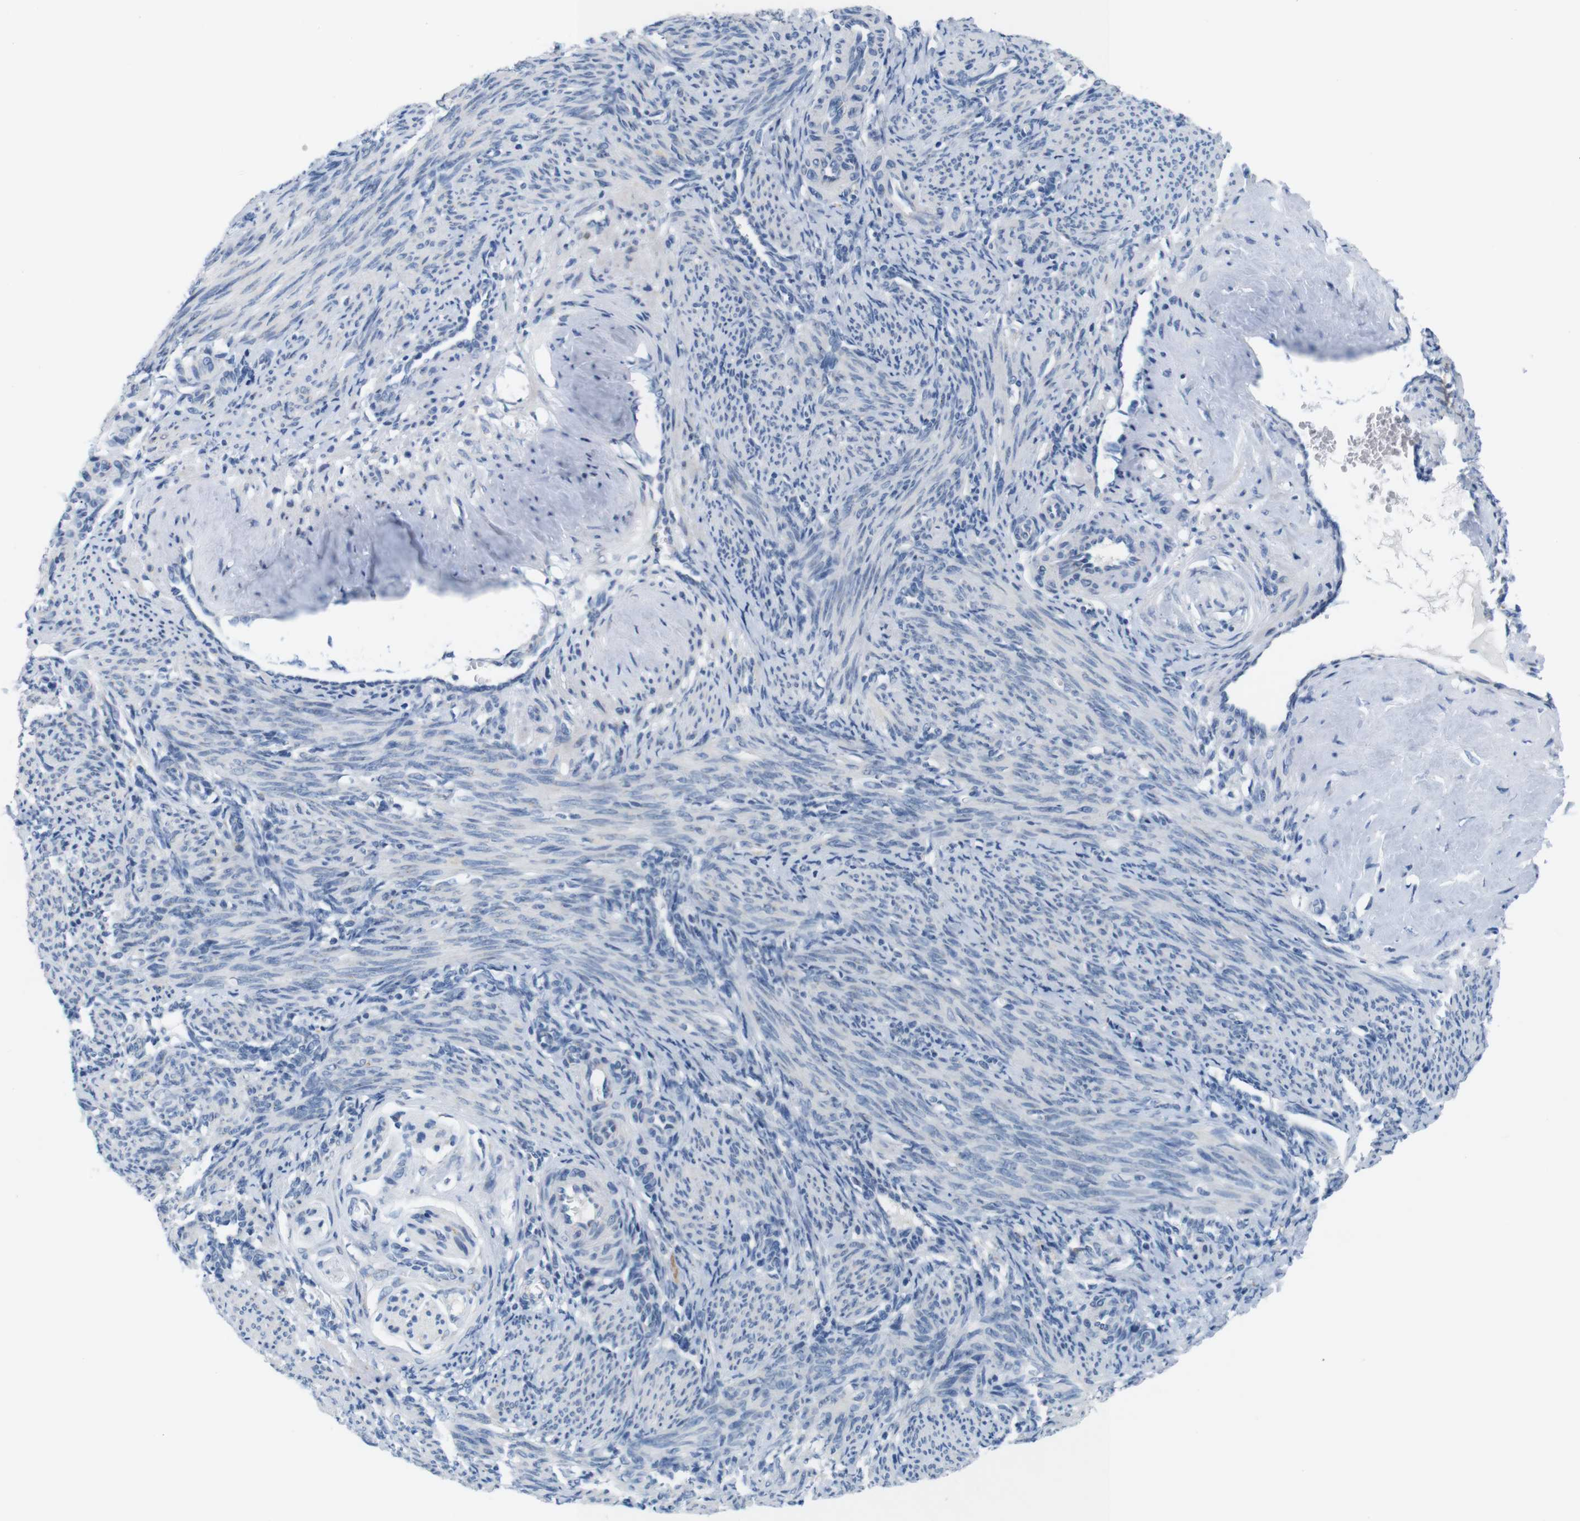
{"staining": {"intensity": "negative", "quantity": "none", "location": "none"}, "tissue": "smooth muscle", "cell_type": "Smooth muscle cells", "image_type": "normal", "snomed": [{"axis": "morphology", "description": "Normal tissue, NOS"}, {"axis": "topography", "description": "Endometrium"}], "caption": "Protein analysis of benign smooth muscle demonstrates no significant positivity in smooth muscle cells.", "gene": "GOLGA2", "patient": {"sex": "female", "age": 33}}